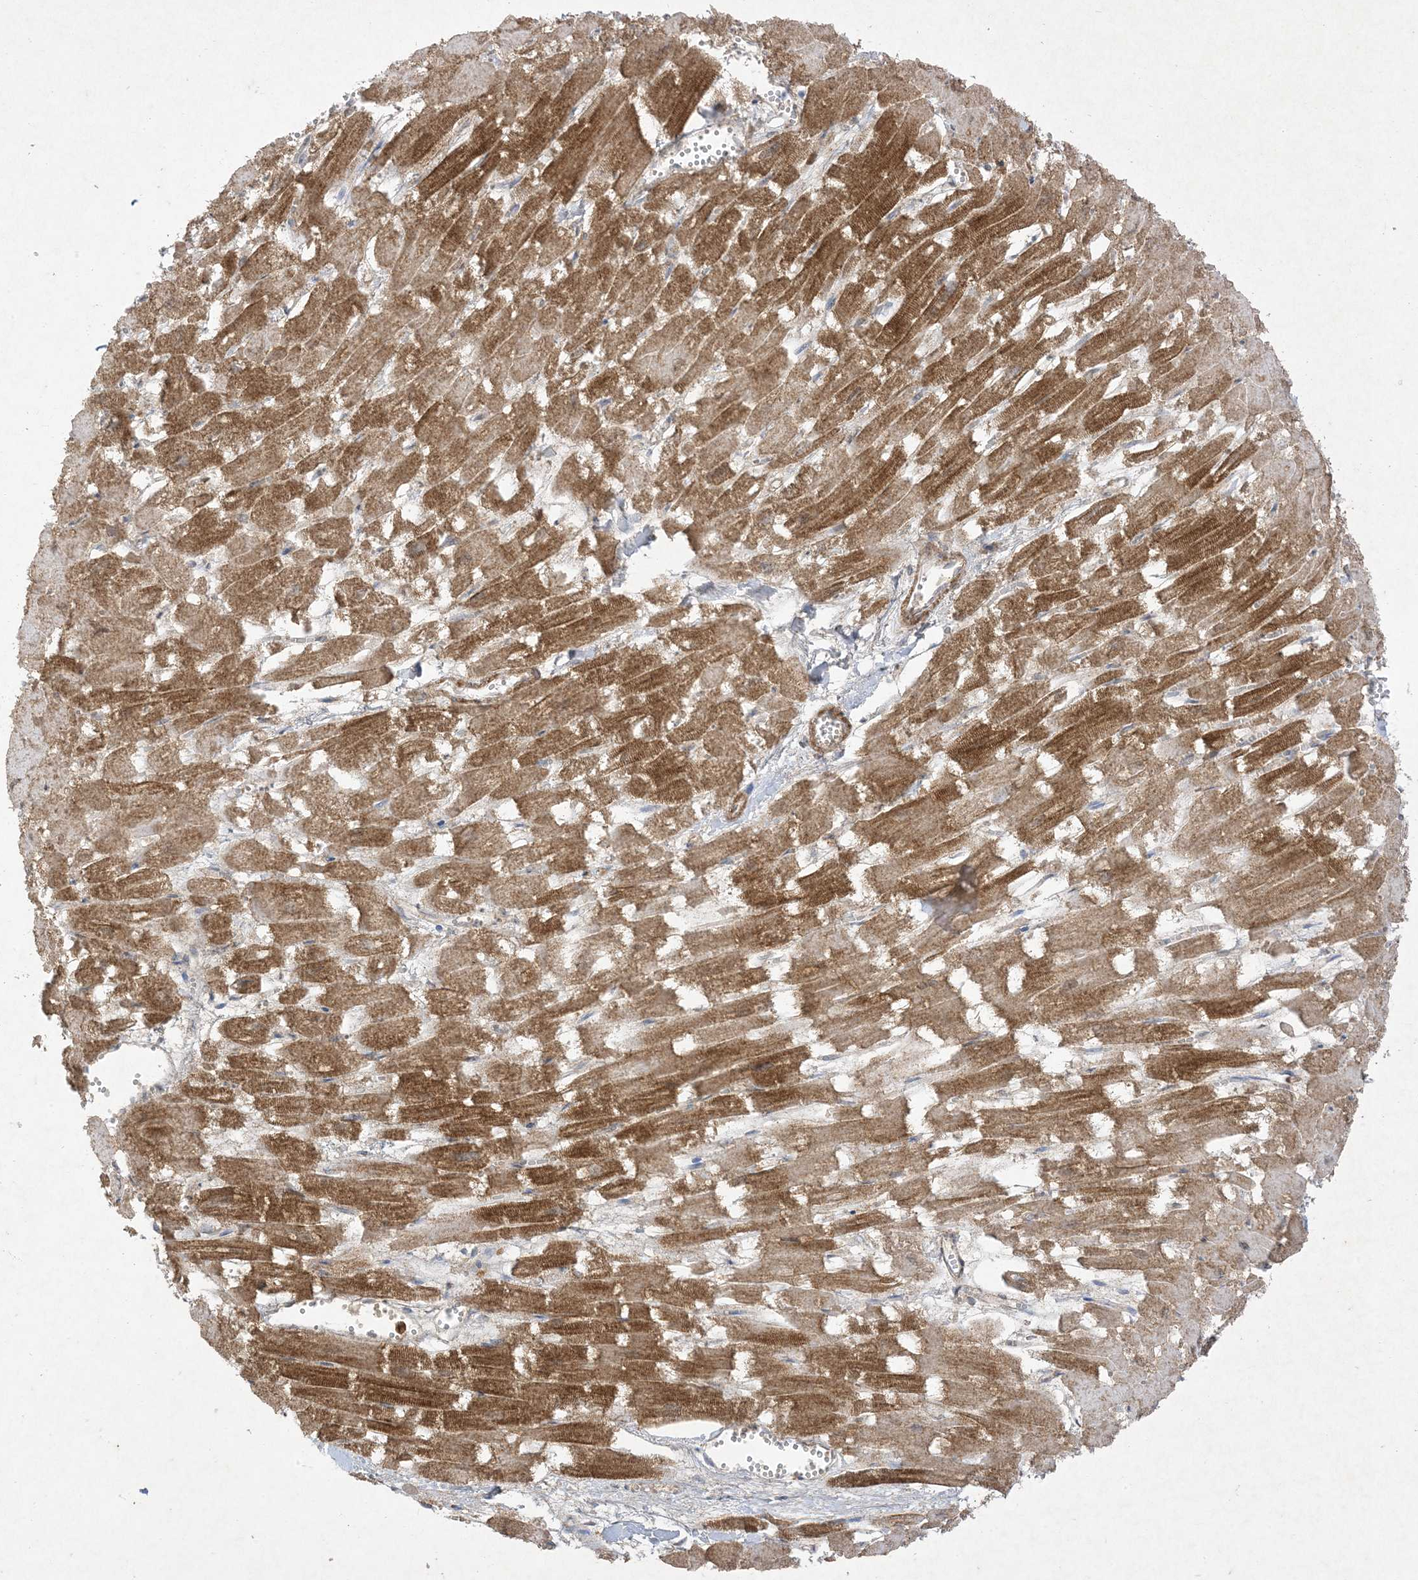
{"staining": {"intensity": "moderate", "quantity": ">75%", "location": "cytoplasmic/membranous"}, "tissue": "heart muscle", "cell_type": "Cardiomyocytes", "image_type": "normal", "snomed": [{"axis": "morphology", "description": "Normal tissue, NOS"}, {"axis": "topography", "description": "Heart"}], "caption": "Moderate cytoplasmic/membranous staining for a protein is seen in approximately >75% of cardiomyocytes of unremarkable heart muscle using immunohistochemistry.", "gene": "UBE2C", "patient": {"sex": "male", "age": 54}}